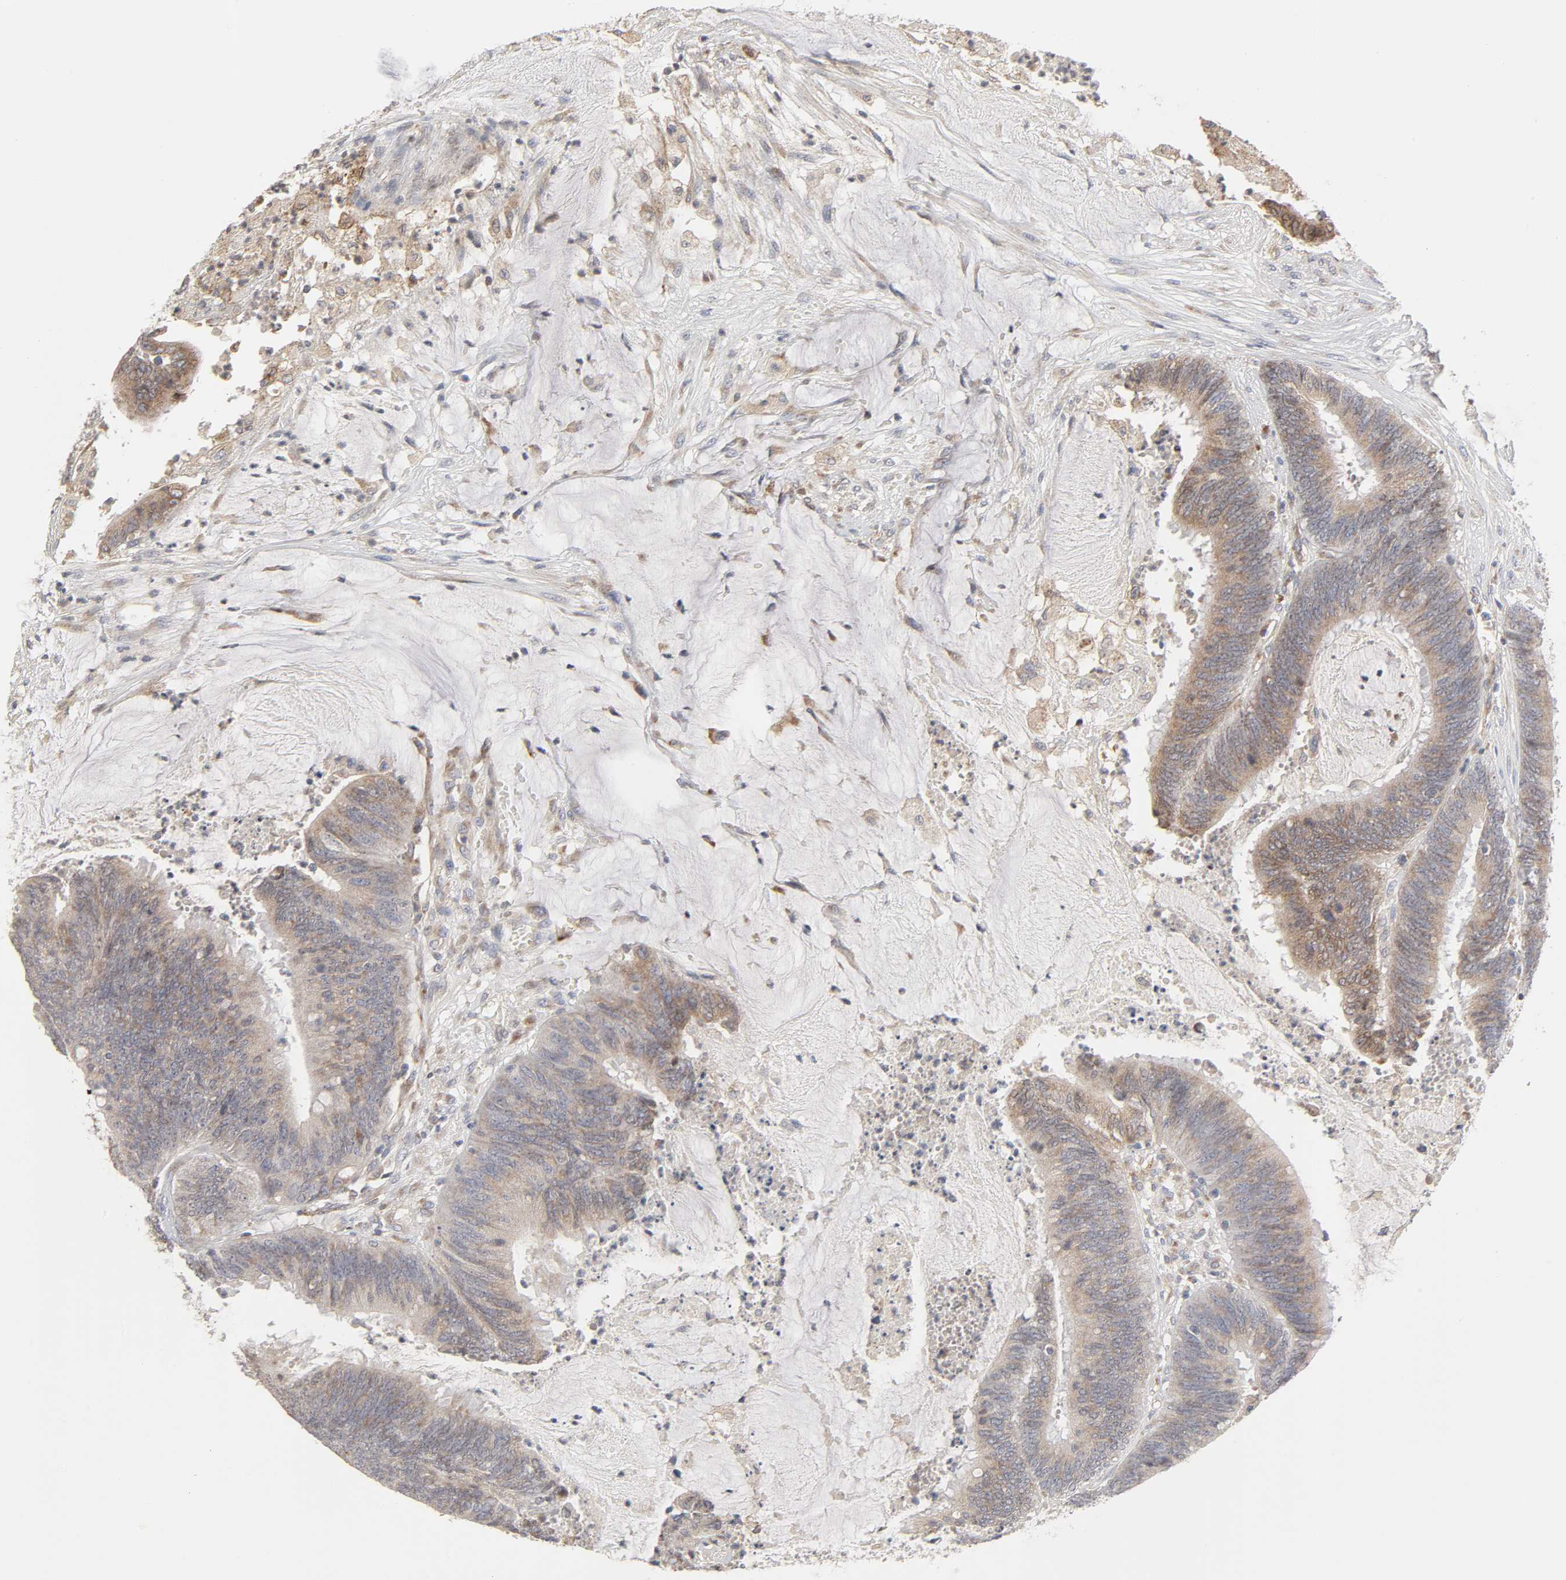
{"staining": {"intensity": "weak", "quantity": ">75%", "location": "cytoplasmic/membranous"}, "tissue": "colorectal cancer", "cell_type": "Tumor cells", "image_type": "cancer", "snomed": [{"axis": "morphology", "description": "Adenocarcinoma, NOS"}, {"axis": "topography", "description": "Rectum"}], "caption": "Colorectal cancer (adenocarcinoma) was stained to show a protein in brown. There is low levels of weak cytoplasmic/membranous staining in about >75% of tumor cells. The protein of interest is stained brown, and the nuclei are stained in blue (DAB (3,3'-diaminobenzidine) IHC with brightfield microscopy, high magnification).", "gene": "IL4R", "patient": {"sex": "female", "age": 66}}